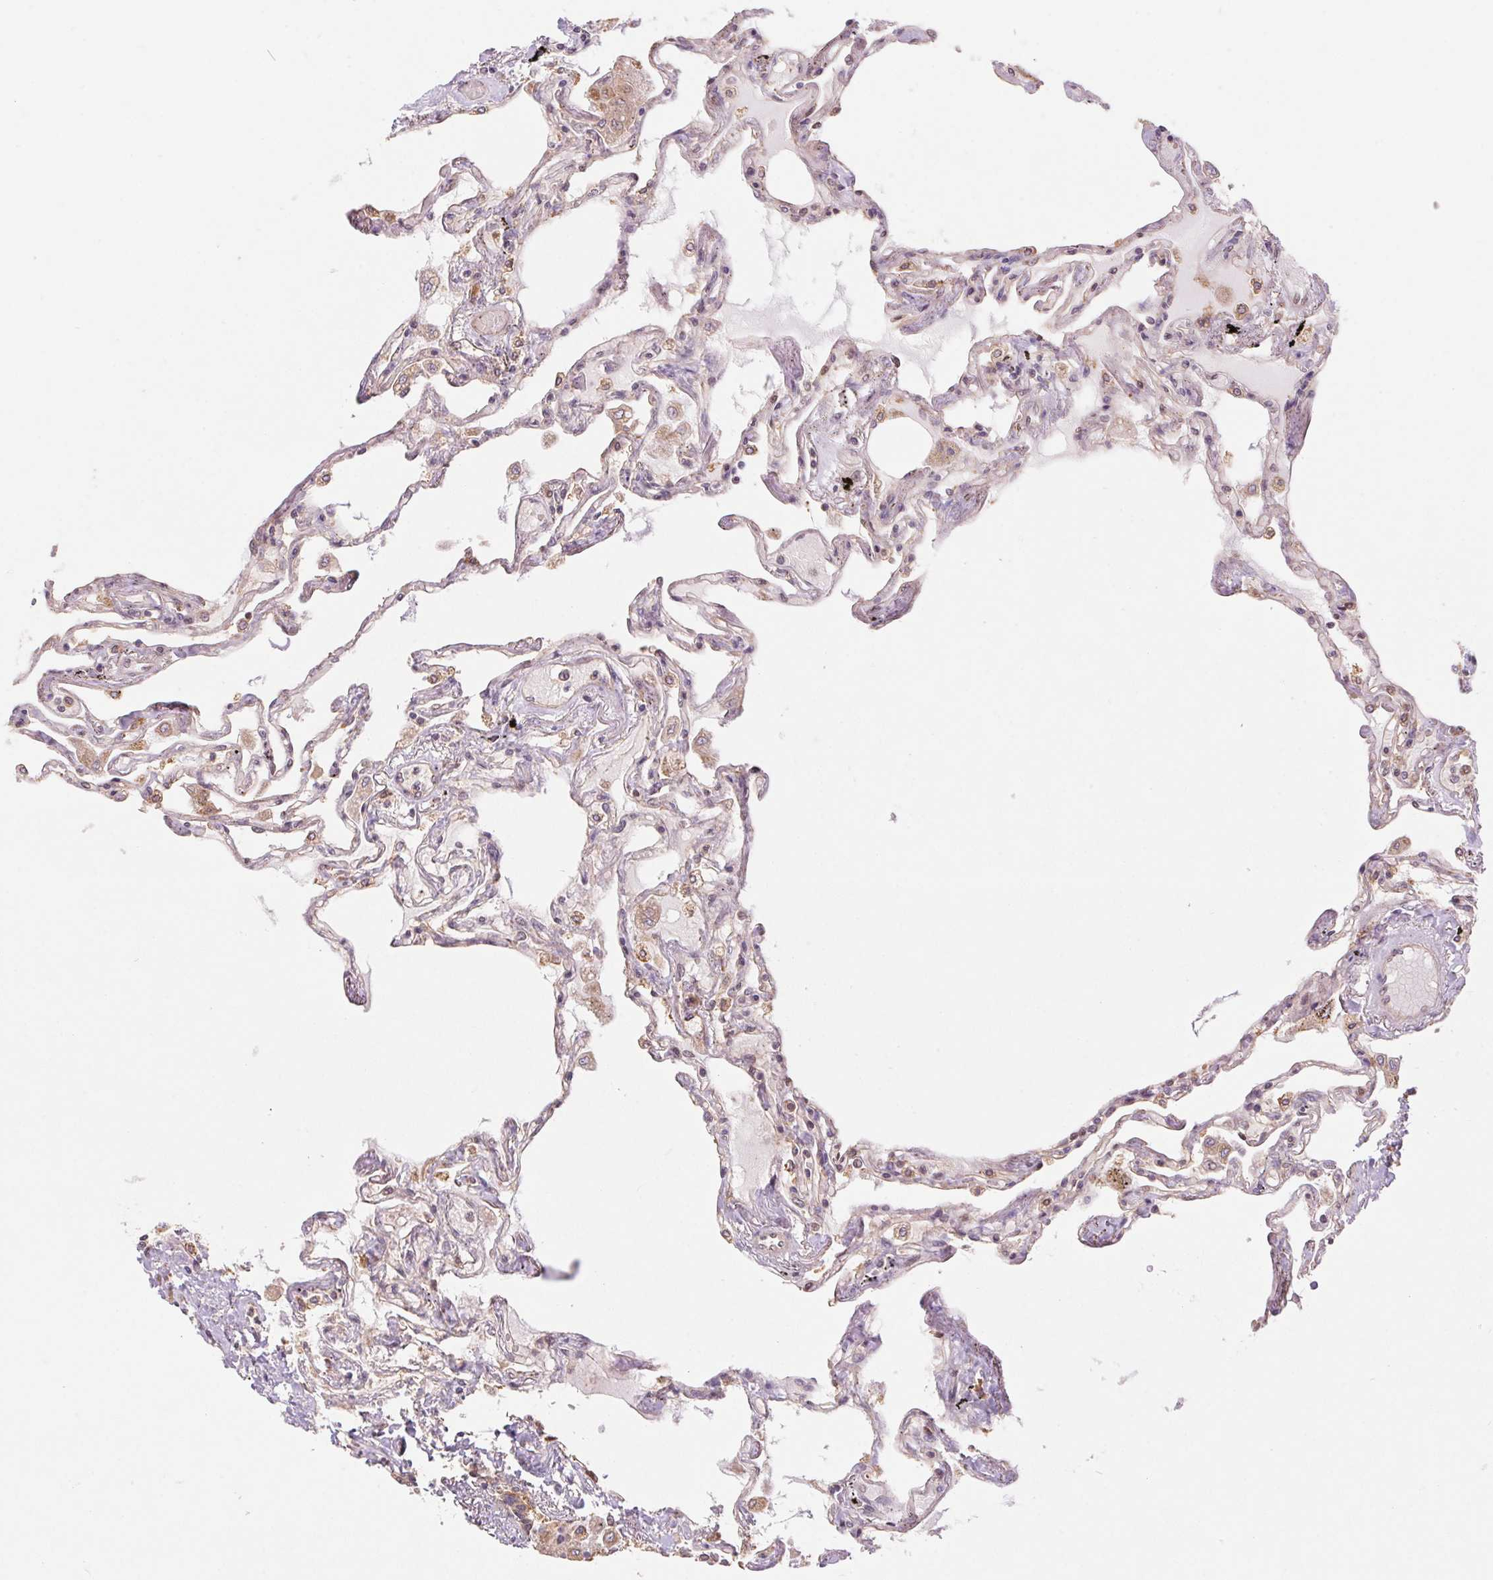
{"staining": {"intensity": "weak", "quantity": "25%-75%", "location": "cytoplasmic/membranous,nuclear"}, "tissue": "lung", "cell_type": "Alveolar cells", "image_type": "normal", "snomed": [{"axis": "morphology", "description": "Normal tissue, NOS"}, {"axis": "morphology", "description": "Adenocarcinoma, NOS"}, {"axis": "topography", "description": "Cartilage tissue"}, {"axis": "topography", "description": "Lung"}], "caption": "Human lung stained for a protein (brown) reveals weak cytoplasmic/membranous,nuclear positive expression in approximately 25%-75% of alveolar cells.", "gene": "RRM1", "patient": {"sex": "female", "age": 67}}